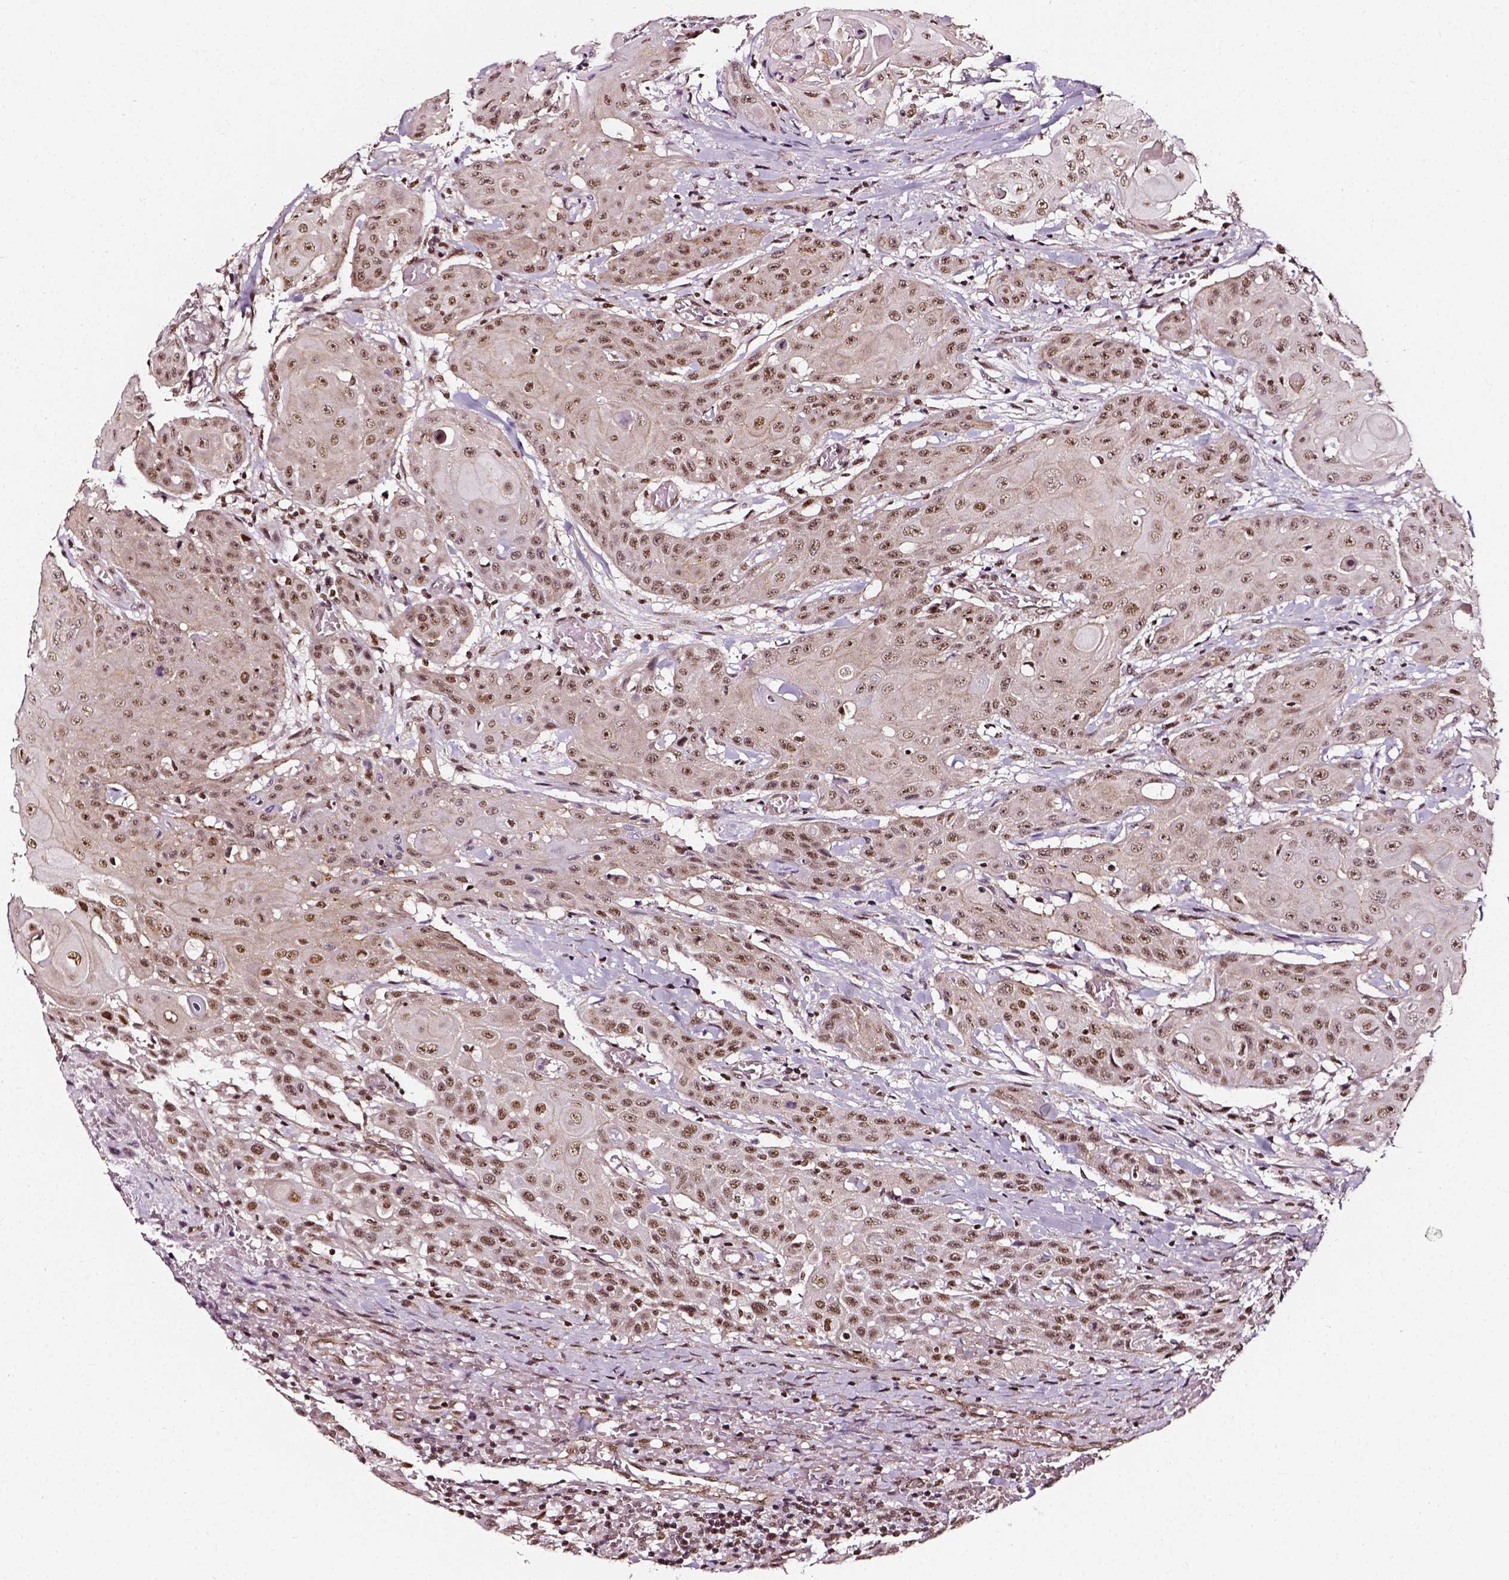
{"staining": {"intensity": "moderate", "quantity": ">75%", "location": "nuclear"}, "tissue": "head and neck cancer", "cell_type": "Tumor cells", "image_type": "cancer", "snomed": [{"axis": "morphology", "description": "Normal tissue, NOS"}, {"axis": "morphology", "description": "Squamous cell carcinoma, NOS"}, {"axis": "topography", "description": "Oral tissue"}, {"axis": "topography", "description": "Head-Neck"}], "caption": "Head and neck cancer (squamous cell carcinoma) tissue demonstrates moderate nuclear positivity in about >75% of tumor cells", "gene": "NACC1", "patient": {"sex": "female", "age": 55}}